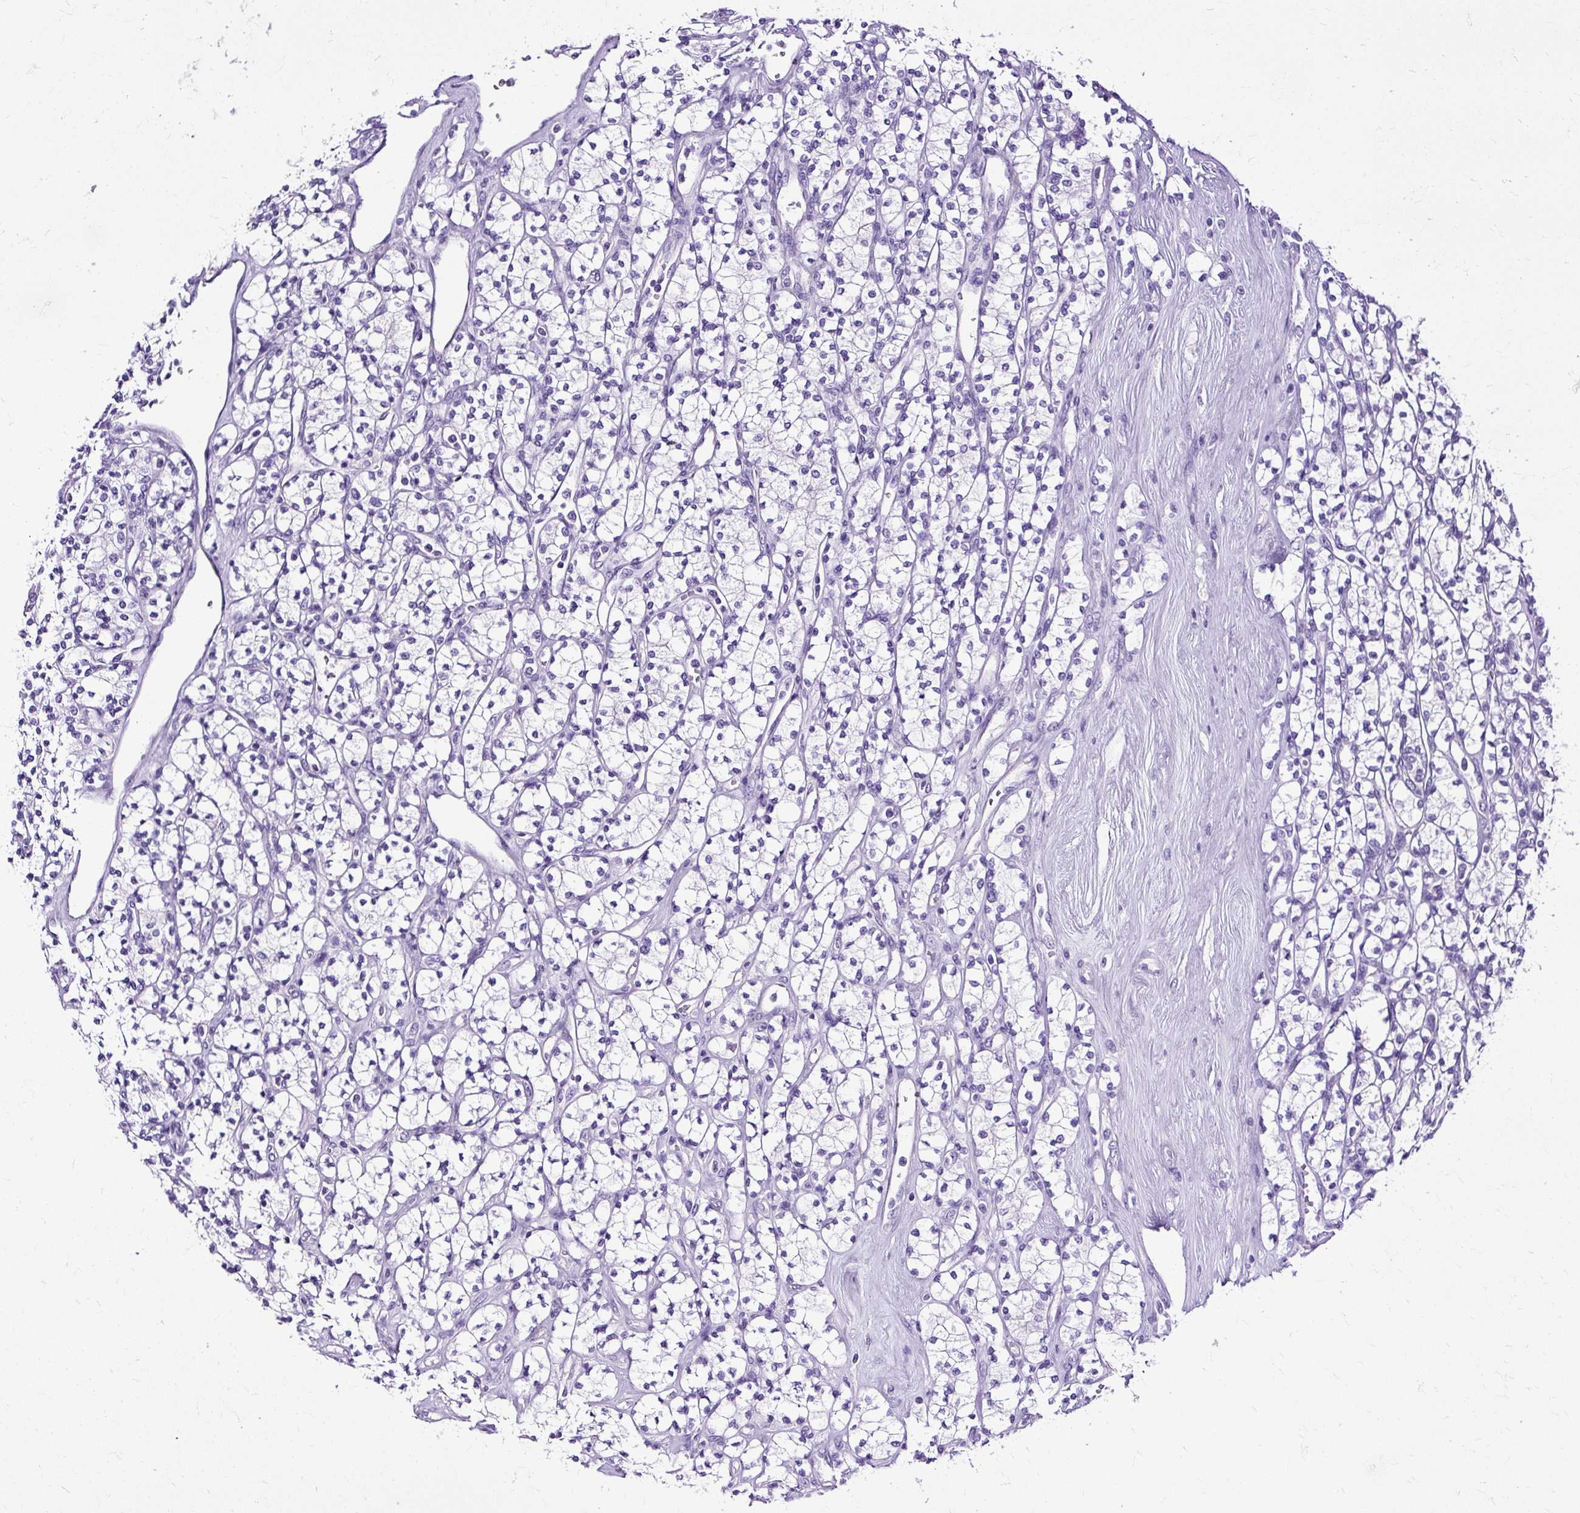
{"staining": {"intensity": "negative", "quantity": "none", "location": "none"}, "tissue": "renal cancer", "cell_type": "Tumor cells", "image_type": "cancer", "snomed": [{"axis": "morphology", "description": "Adenocarcinoma, NOS"}, {"axis": "topography", "description": "Kidney"}], "caption": "Adenocarcinoma (renal) was stained to show a protein in brown. There is no significant expression in tumor cells.", "gene": "SLC8A2", "patient": {"sex": "male", "age": 77}}